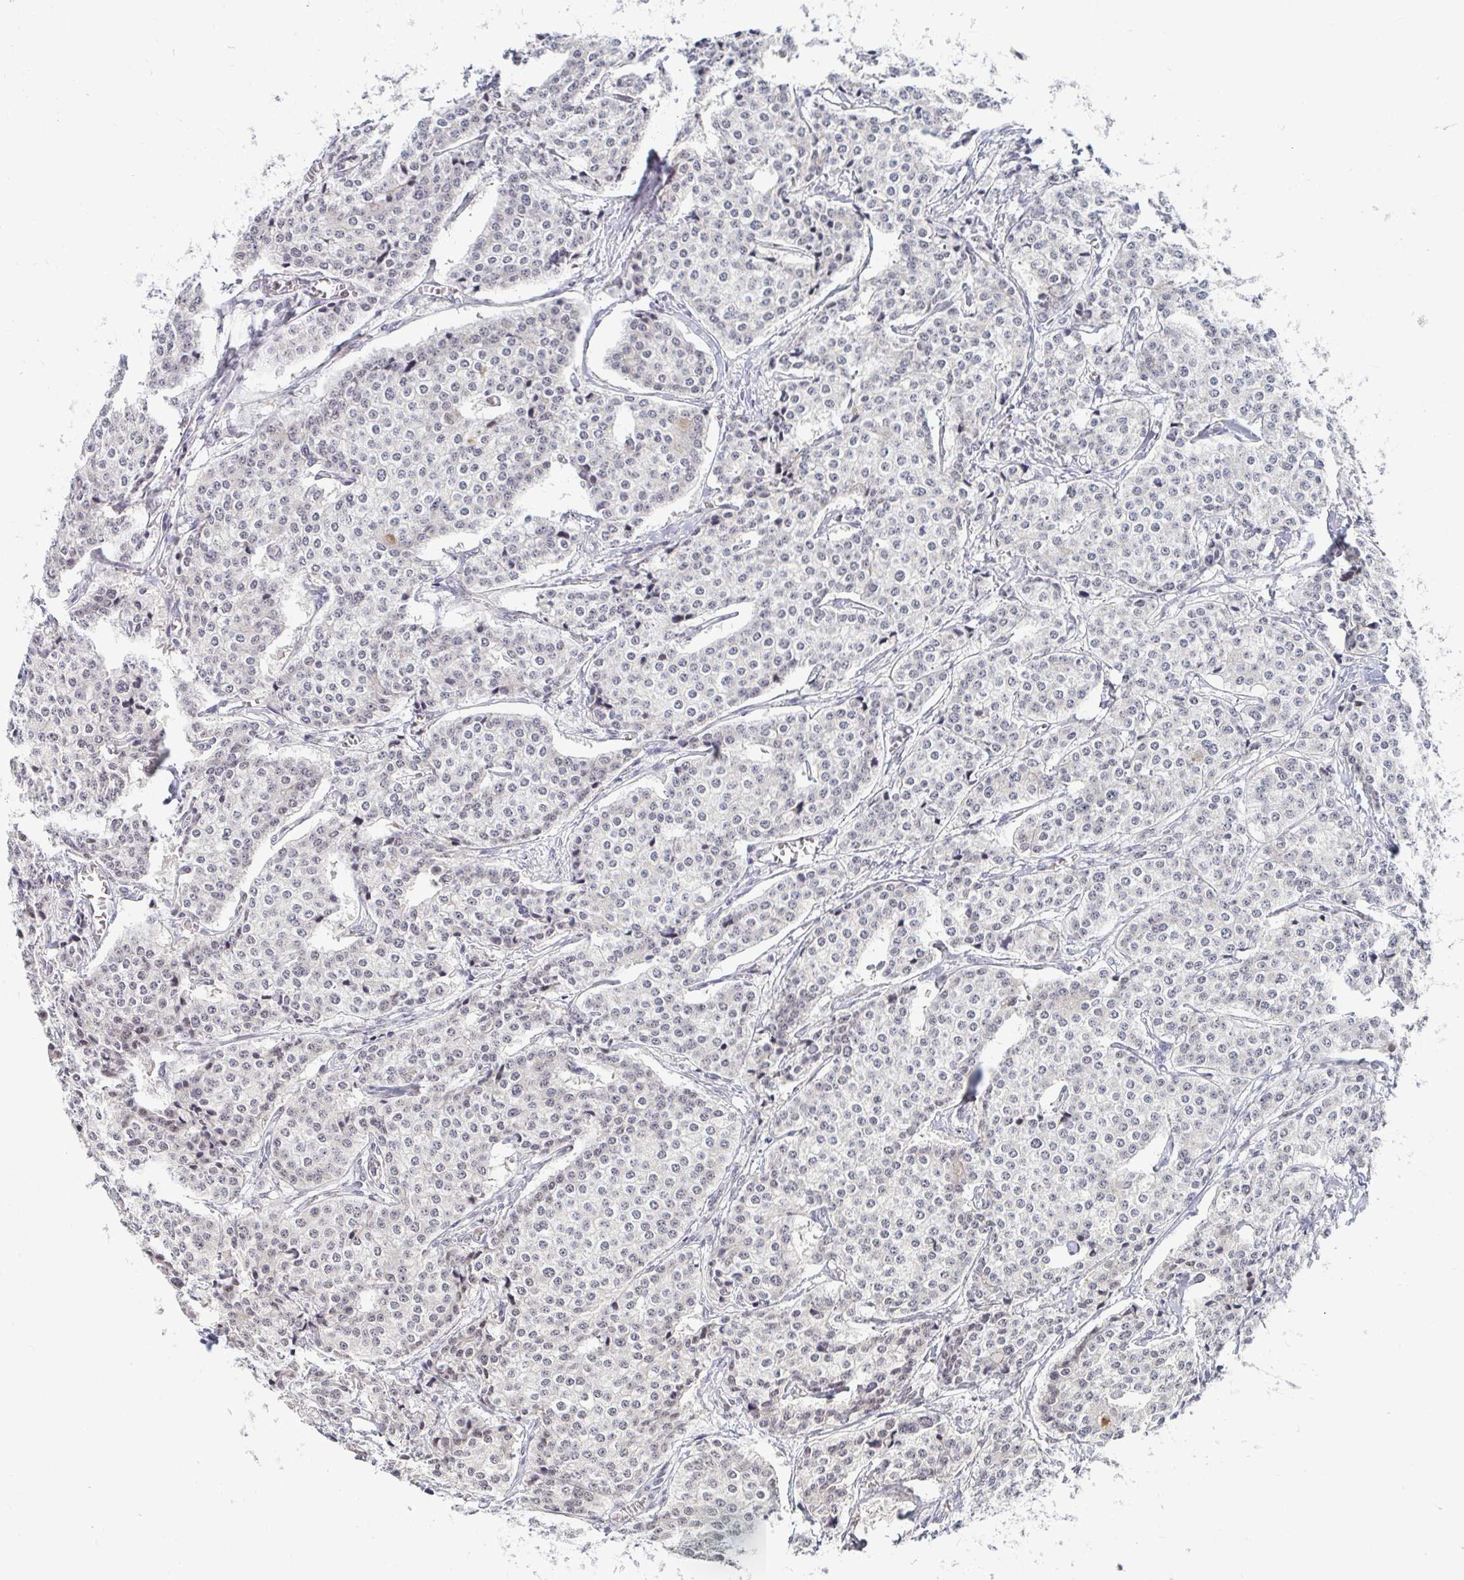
{"staining": {"intensity": "negative", "quantity": "none", "location": "none"}, "tissue": "carcinoid", "cell_type": "Tumor cells", "image_type": "cancer", "snomed": [{"axis": "morphology", "description": "Carcinoid, malignant, NOS"}, {"axis": "topography", "description": "Small intestine"}], "caption": "IHC photomicrograph of neoplastic tissue: malignant carcinoid stained with DAB exhibits no significant protein expression in tumor cells.", "gene": "COL28A1", "patient": {"sex": "female", "age": 64}}